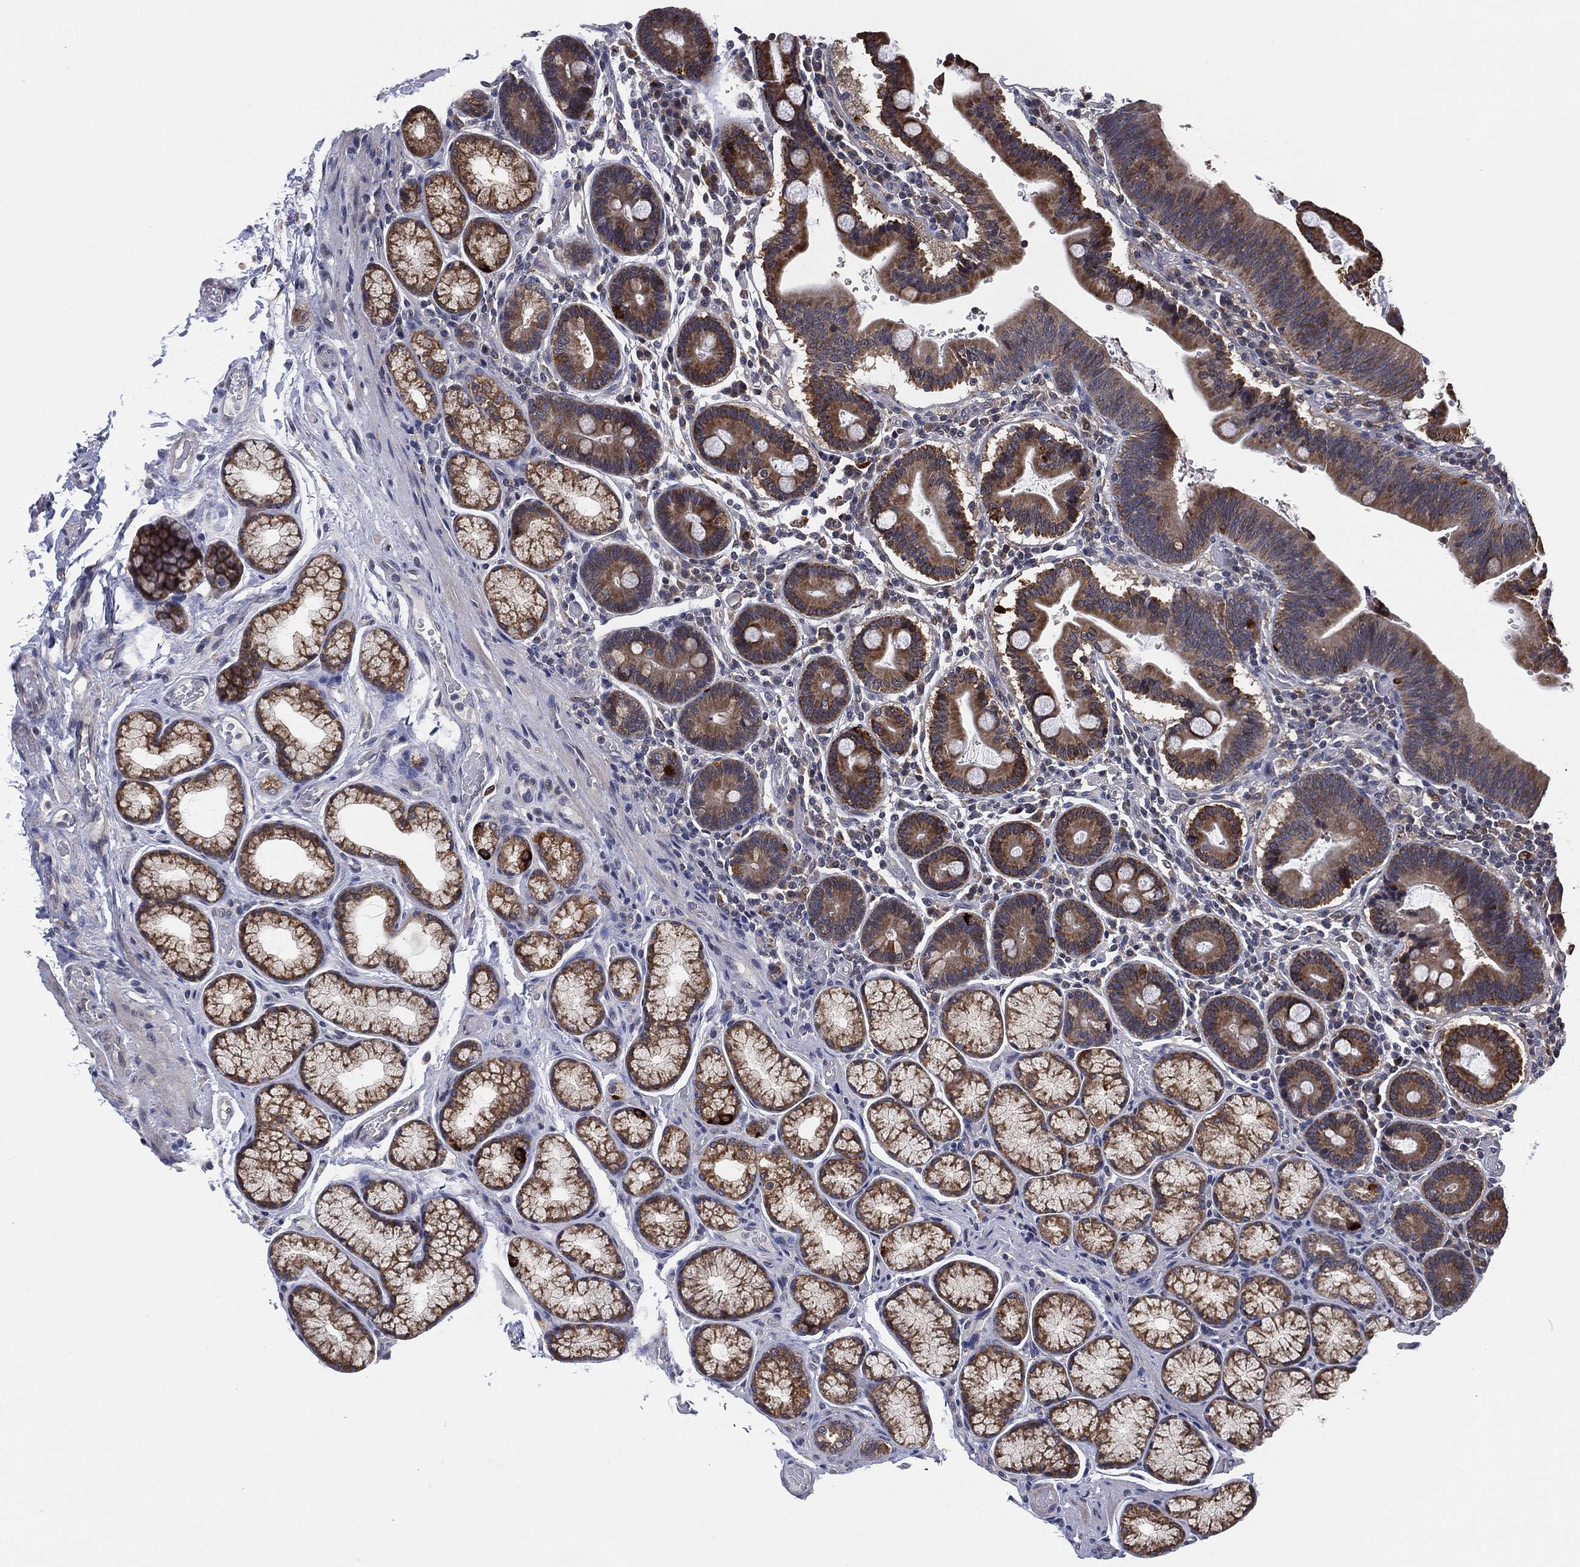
{"staining": {"intensity": "moderate", "quantity": ">75%", "location": "cytoplasmic/membranous"}, "tissue": "duodenum", "cell_type": "Glandular cells", "image_type": "normal", "snomed": [{"axis": "morphology", "description": "Normal tissue, NOS"}, {"axis": "topography", "description": "Duodenum"}], "caption": "Immunohistochemistry (IHC) micrograph of unremarkable duodenum: duodenum stained using immunohistochemistry (IHC) demonstrates medium levels of moderate protein expression localized specifically in the cytoplasmic/membranous of glandular cells, appearing as a cytoplasmic/membranous brown color.", "gene": "SELENOO", "patient": {"sex": "female", "age": 62}}